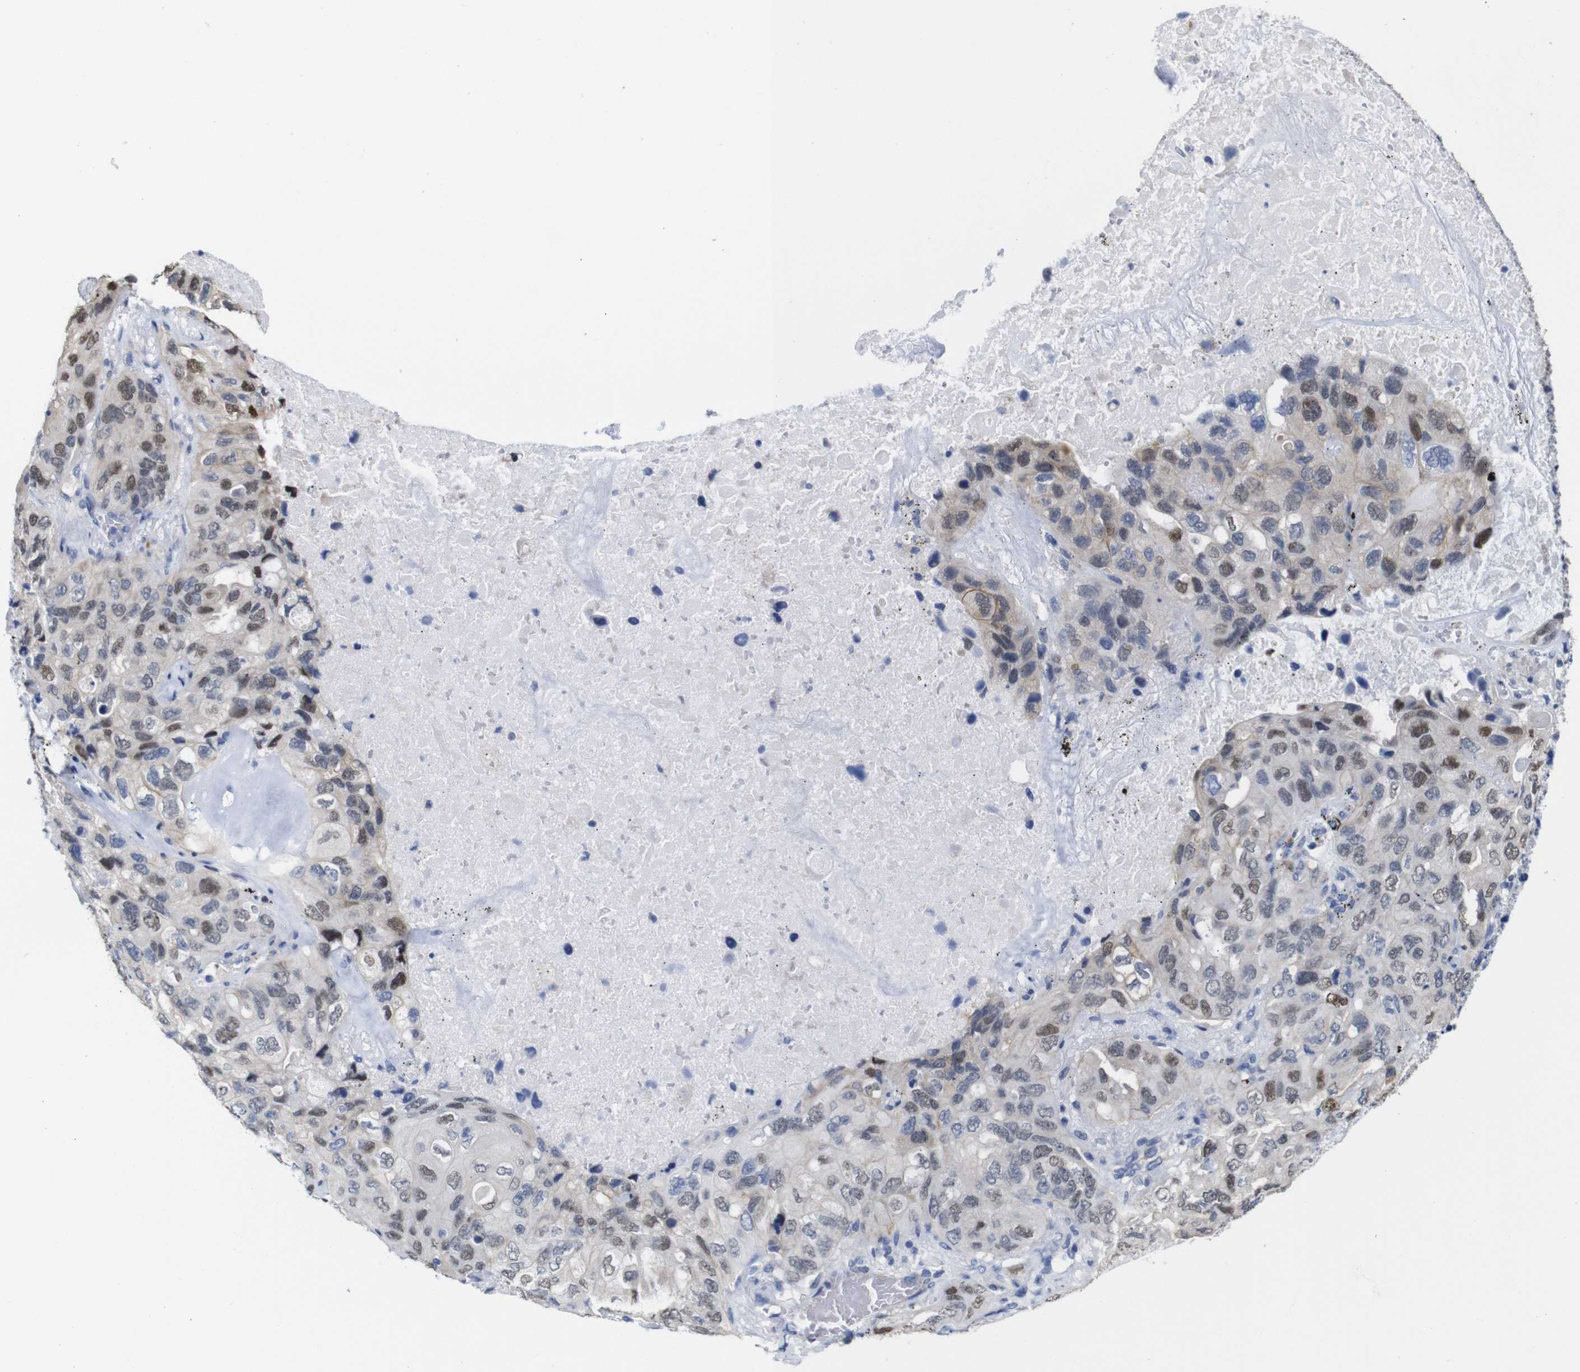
{"staining": {"intensity": "moderate", "quantity": "25%-75%", "location": "nuclear"}, "tissue": "lung cancer", "cell_type": "Tumor cells", "image_type": "cancer", "snomed": [{"axis": "morphology", "description": "Squamous cell carcinoma, NOS"}, {"axis": "topography", "description": "Lung"}], "caption": "High-magnification brightfield microscopy of lung cancer stained with DAB (brown) and counterstained with hematoxylin (blue). tumor cells exhibit moderate nuclear expression is present in approximately25%-75% of cells. (DAB IHC, brown staining for protein, blue staining for nuclei).", "gene": "TCEAL9", "patient": {"sex": "female", "age": 73}}